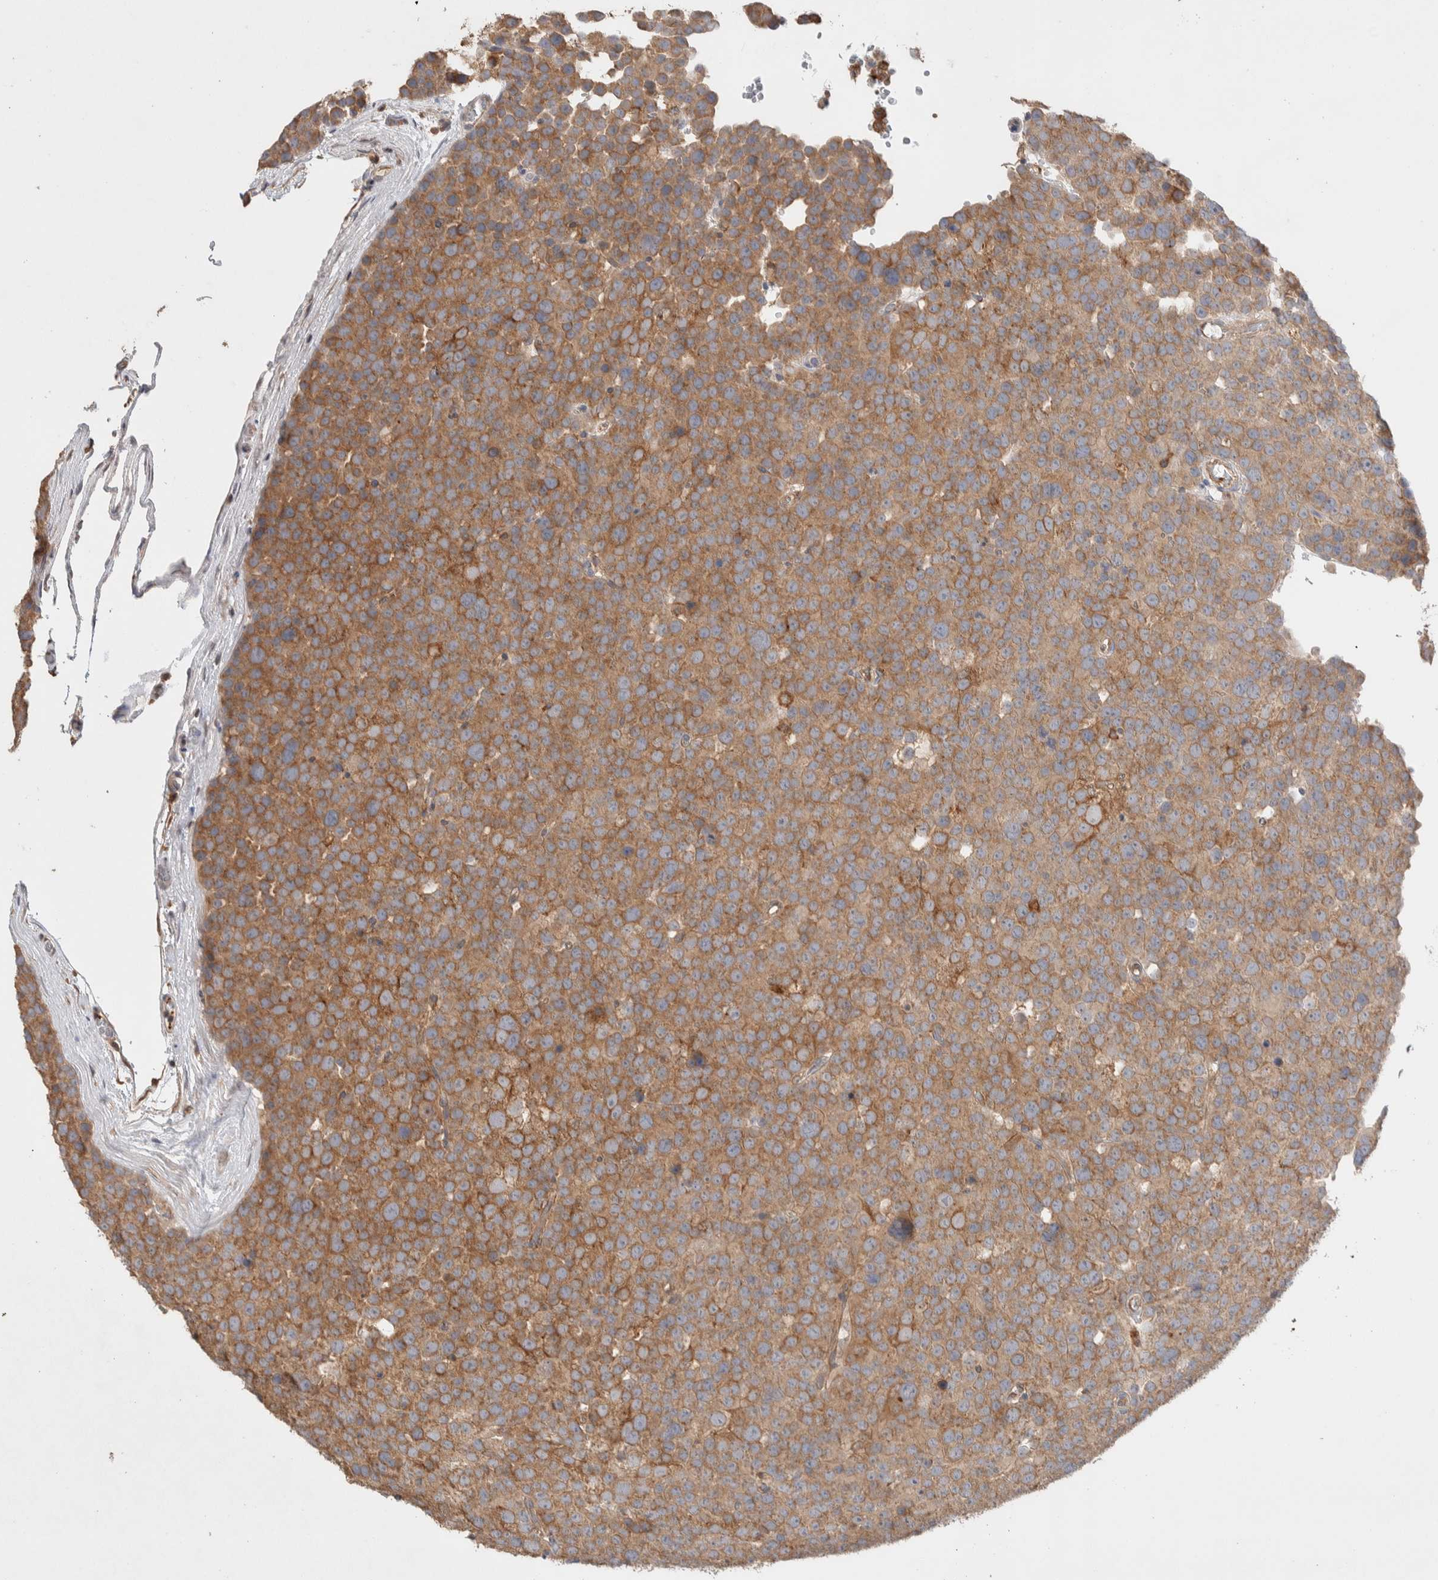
{"staining": {"intensity": "moderate", "quantity": ">75%", "location": "cytoplasmic/membranous"}, "tissue": "testis cancer", "cell_type": "Tumor cells", "image_type": "cancer", "snomed": [{"axis": "morphology", "description": "Seminoma, NOS"}, {"axis": "topography", "description": "Testis"}], "caption": "Approximately >75% of tumor cells in human testis cancer (seminoma) exhibit moderate cytoplasmic/membranous protein staining as visualized by brown immunohistochemical staining.", "gene": "DEPTOR", "patient": {"sex": "male", "age": 71}}